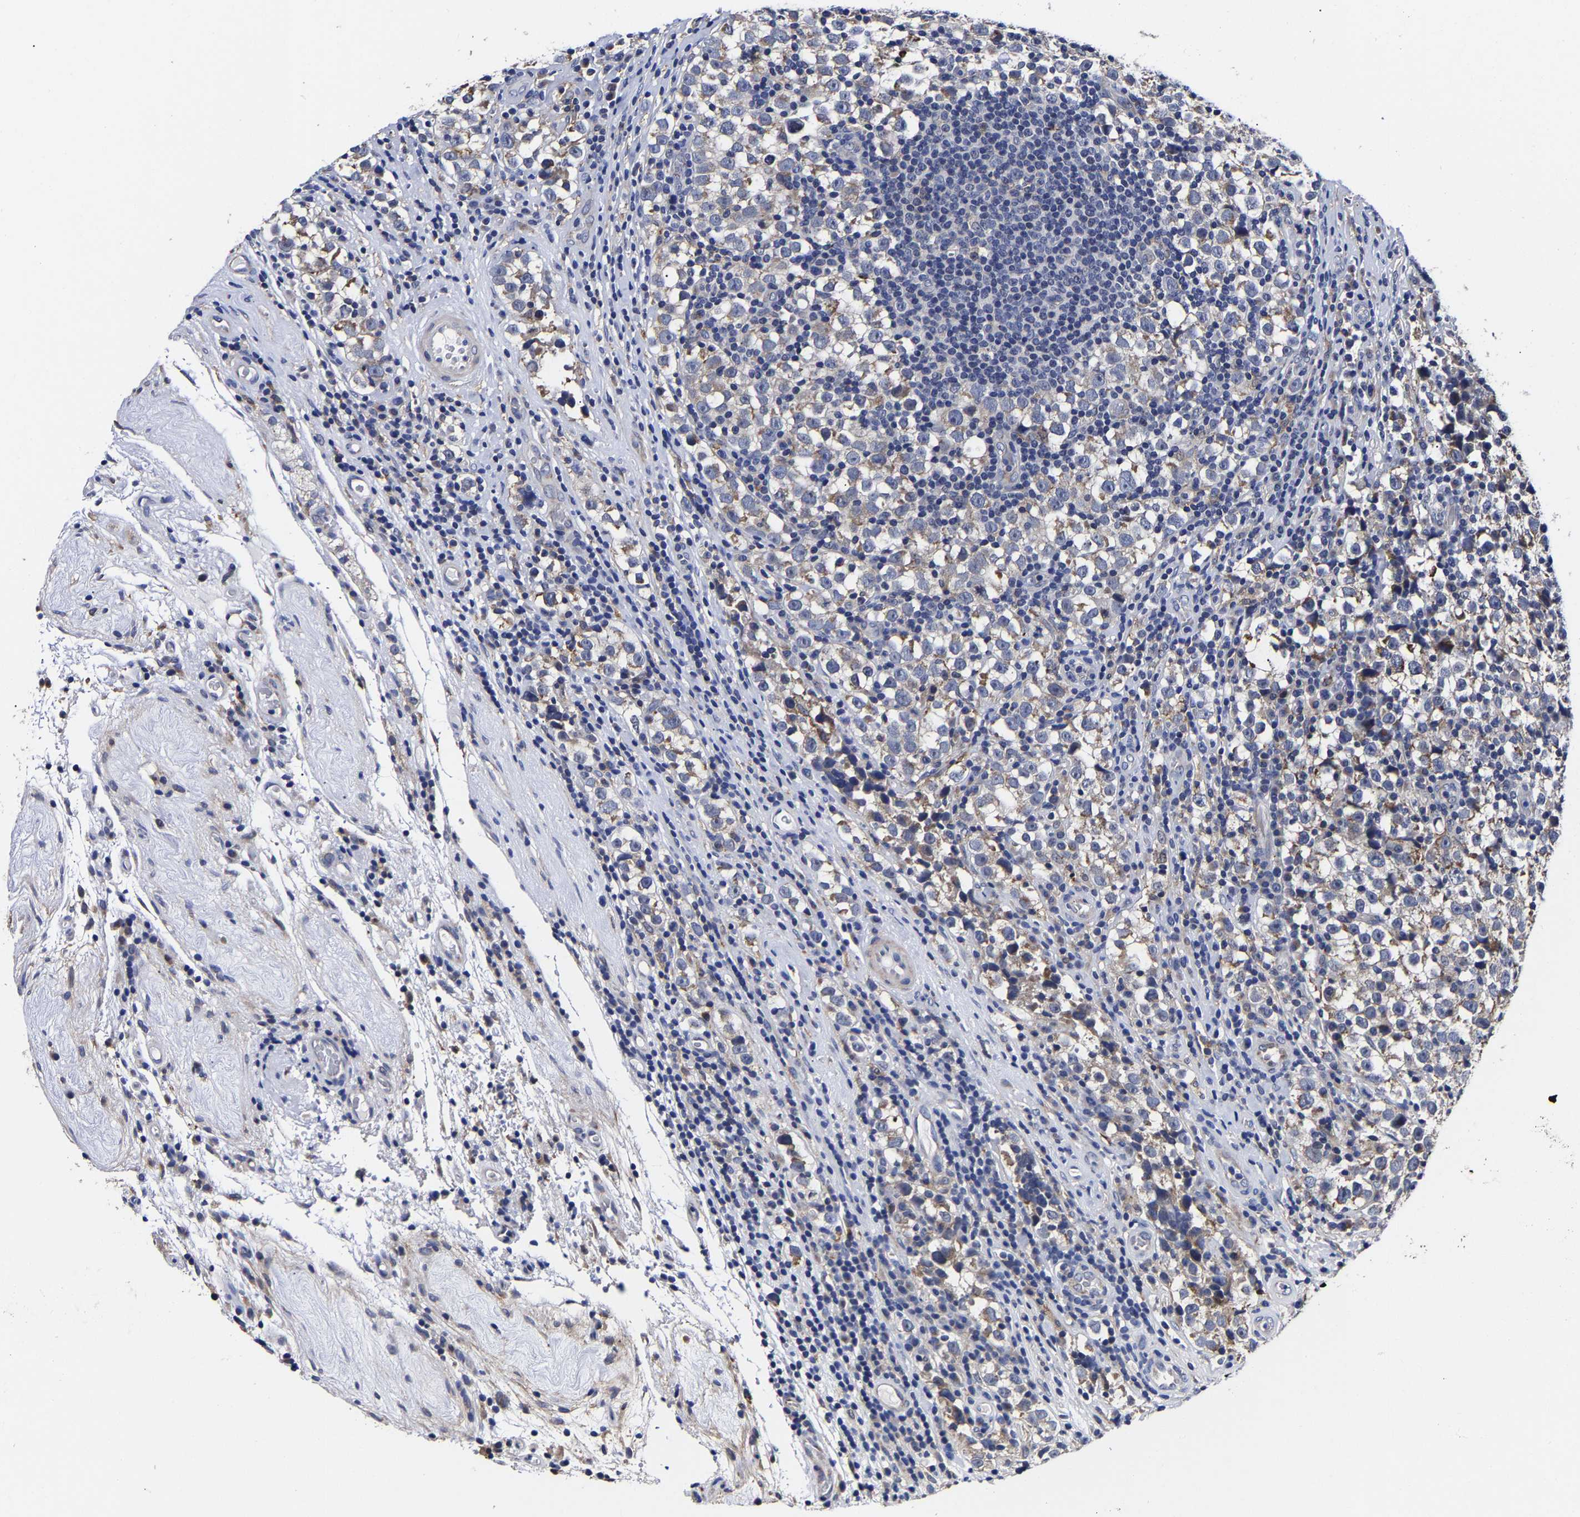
{"staining": {"intensity": "negative", "quantity": "none", "location": "none"}, "tissue": "testis cancer", "cell_type": "Tumor cells", "image_type": "cancer", "snomed": [{"axis": "morphology", "description": "Normal tissue, NOS"}, {"axis": "morphology", "description": "Seminoma, NOS"}, {"axis": "topography", "description": "Testis"}], "caption": "Immunohistochemistry of testis cancer demonstrates no positivity in tumor cells.", "gene": "AASS", "patient": {"sex": "male", "age": 43}}